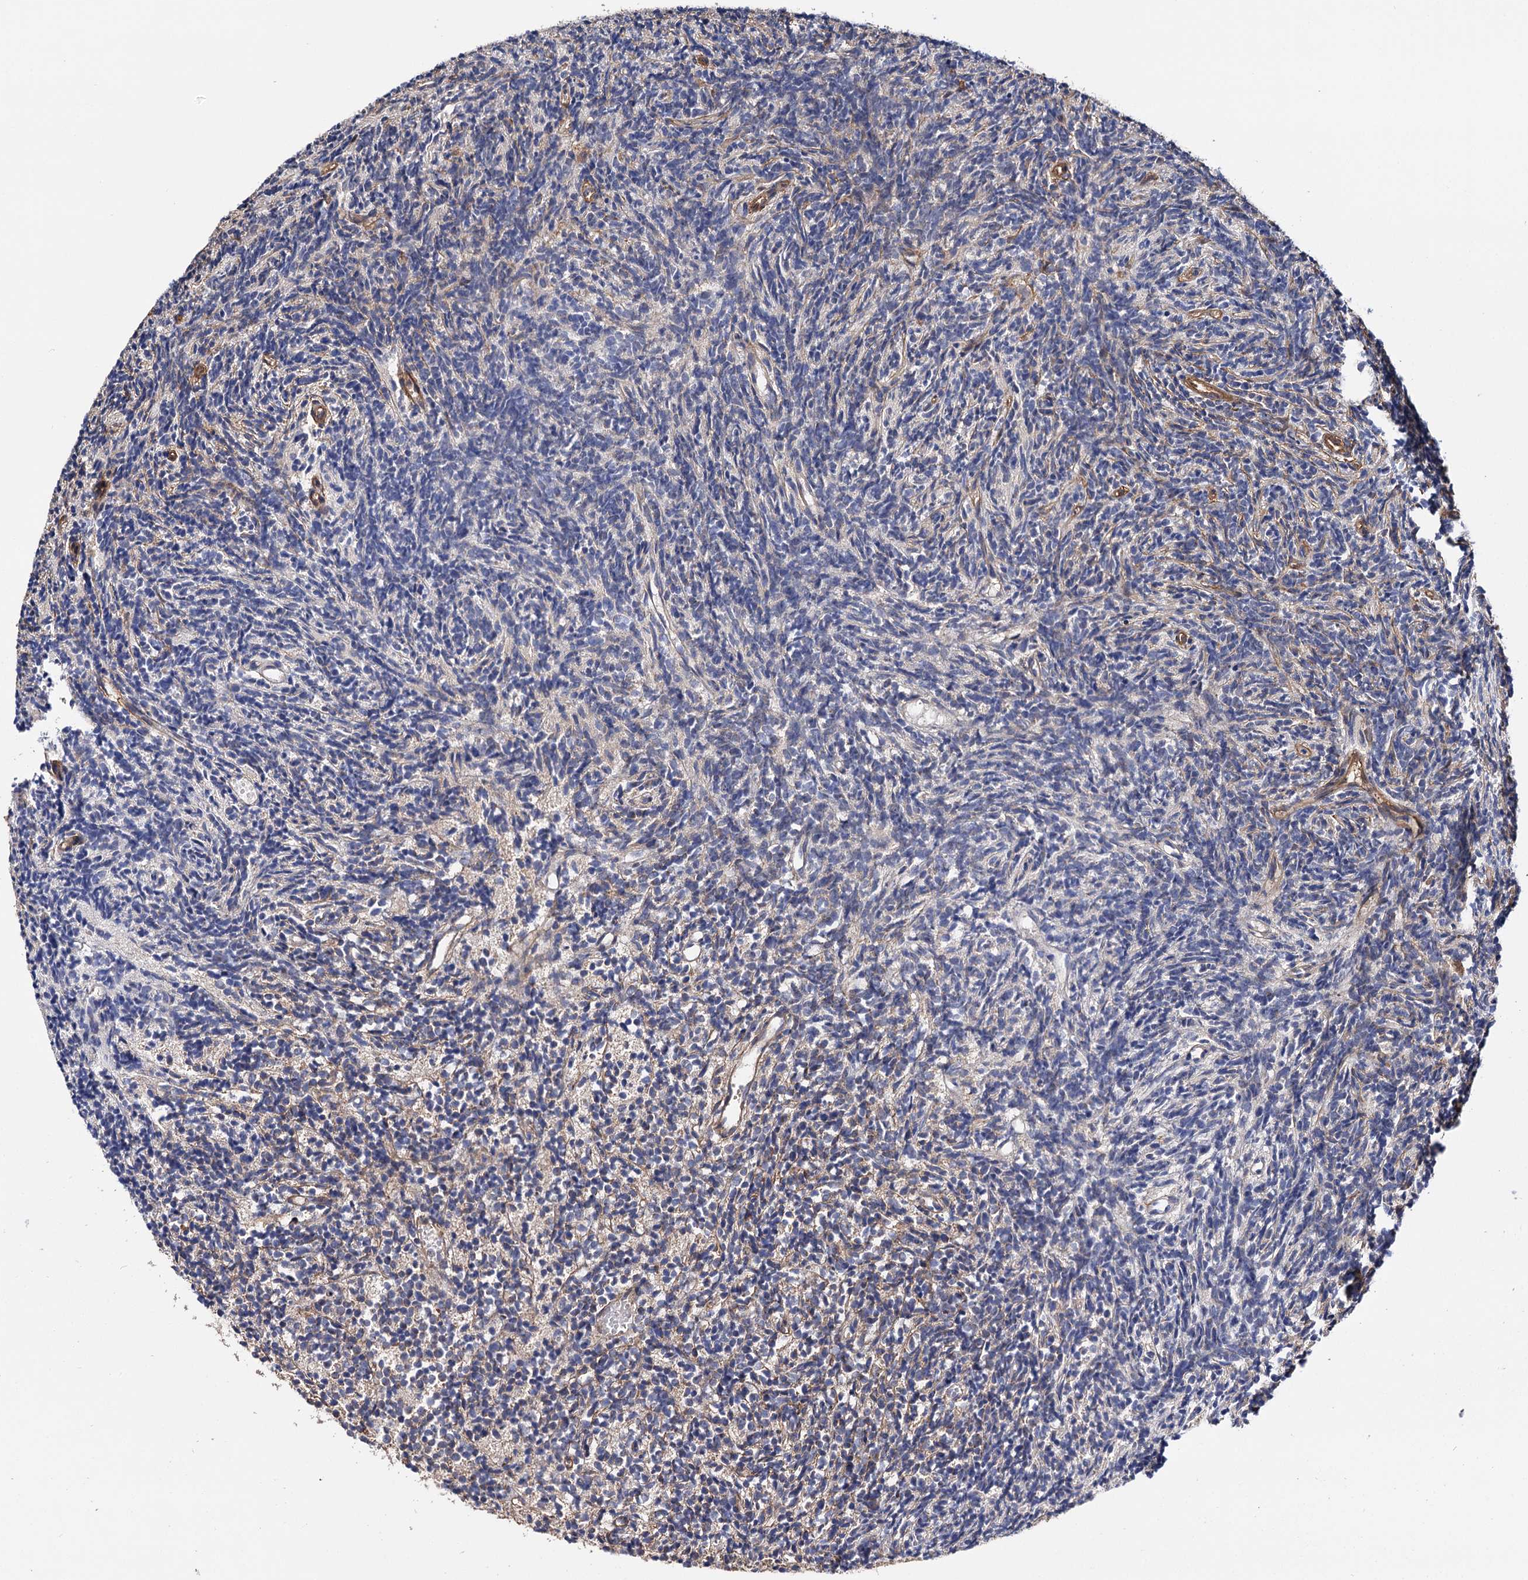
{"staining": {"intensity": "negative", "quantity": "none", "location": "none"}, "tissue": "glioma", "cell_type": "Tumor cells", "image_type": "cancer", "snomed": [{"axis": "morphology", "description": "Glioma, malignant, Low grade"}, {"axis": "topography", "description": "Brain"}], "caption": "Immunohistochemical staining of human malignant glioma (low-grade) demonstrates no significant staining in tumor cells.", "gene": "IDI1", "patient": {"sex": "female", "age": 1}}